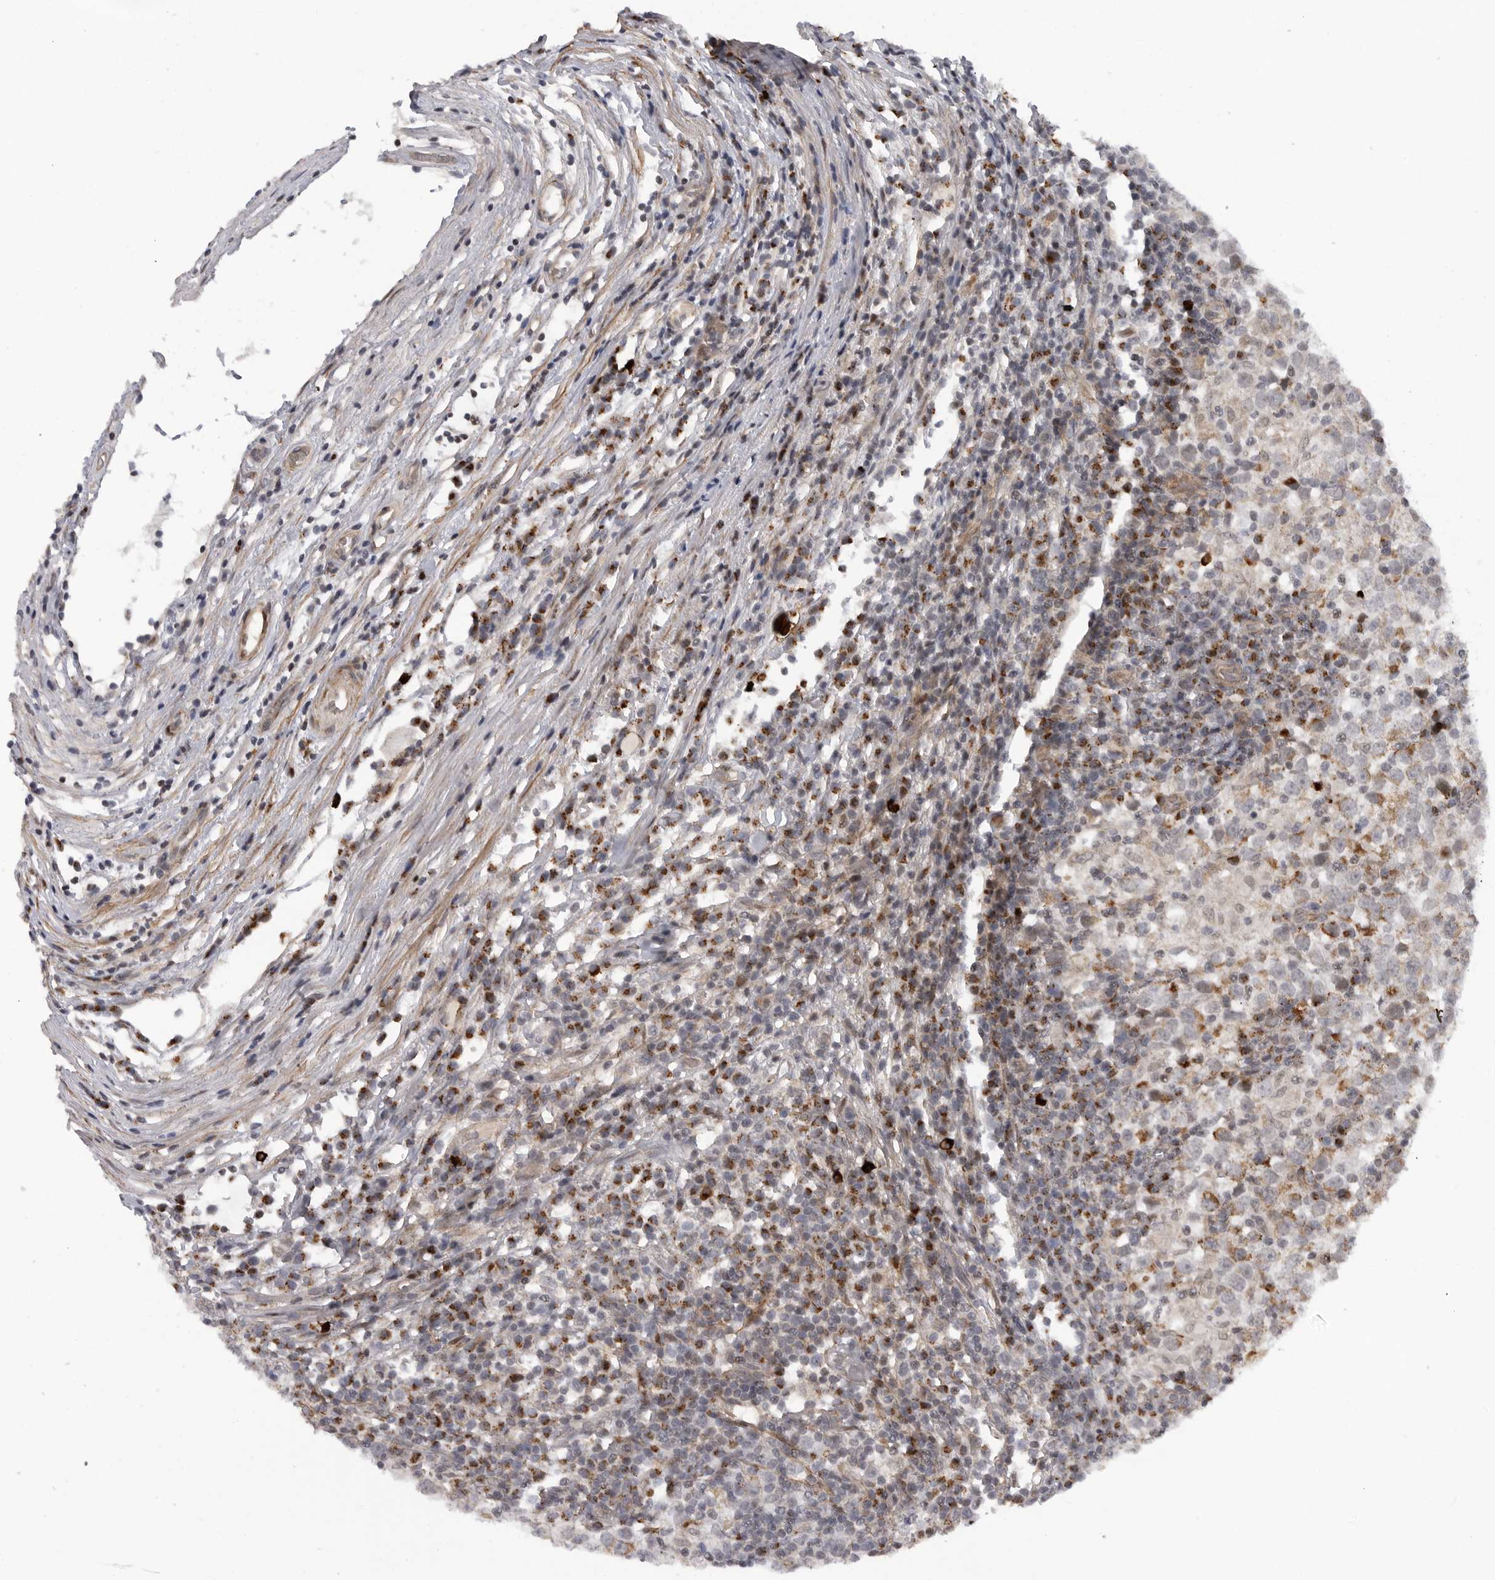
{"staining": {"intensity": "weak", "quantity": "<25%", "location": "cytoplasmic/membranous"}, "tissue": "testis cancer", "cell_type": "Tumor cells", "image_type": "cancer", "snomed": [{"axis": "morphology", "description": "Seminoma, NOS"}, {"axis": "topography", "description": "Testis"}], "caption": "Tumor cells show no significant protein staining in testis cancer.", "gene": "TMPRSS11F", "patient": {"sex": "male", "age": 65}}